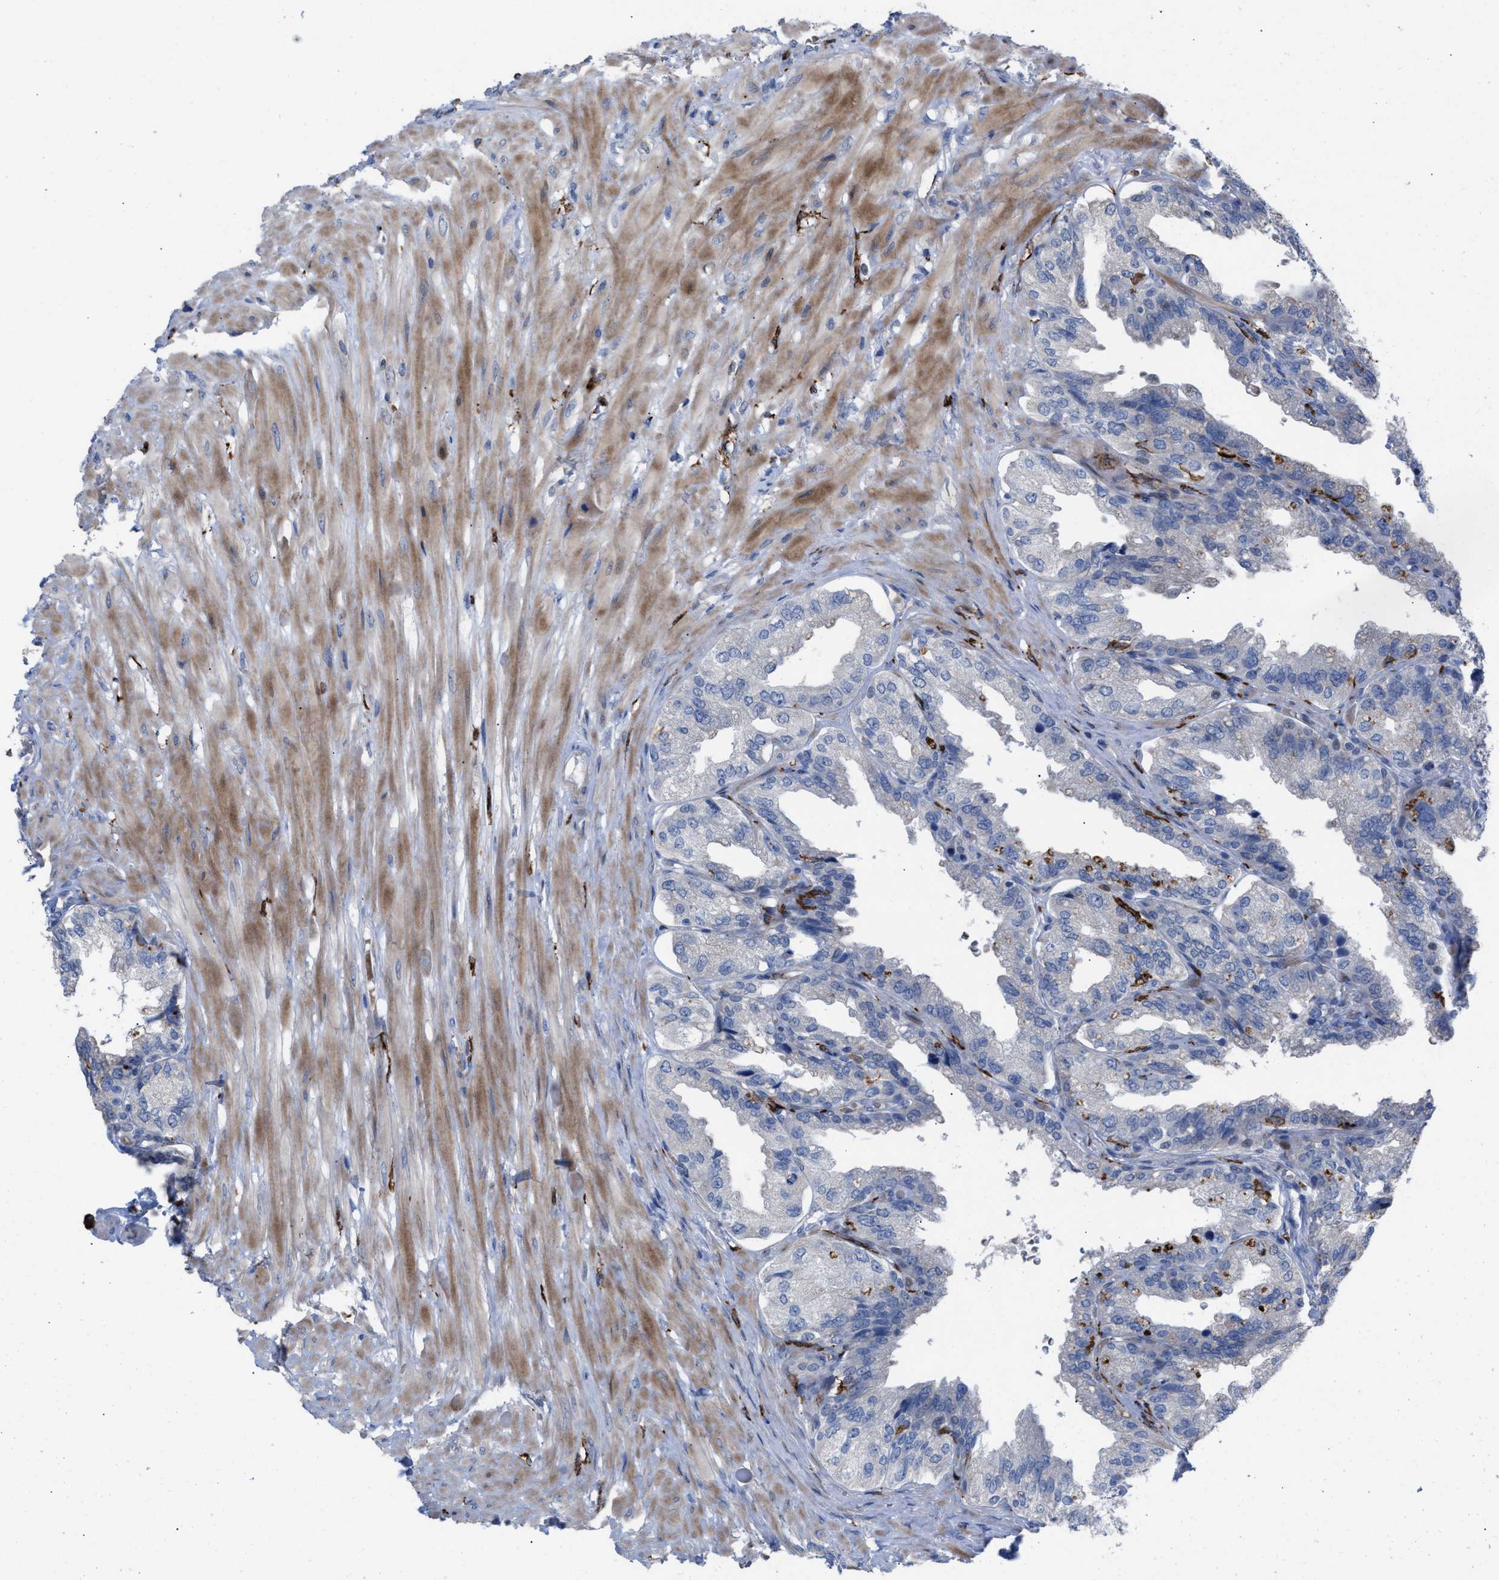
{"staining": {"intensity": "moderate", "quantity": "<25%", "location": "cytoplasmic/membranous"}, "tissue": "seminal vesicle", "cell_type": "Glandular cells", "image_type": "normal", "snomed": [{"axis": "morphology", "description": "Normal tissue, NOS"}, {"axis": "topography", "description": "Seminal veicle"}], "caption": "The immunohistochemical stain shows moderate cytoplasmic/membranous positivity in glandular cells of normal seminal vesicle.", "gene": "SLC47A1", "patient": {"sex": "male", "age": 68}}